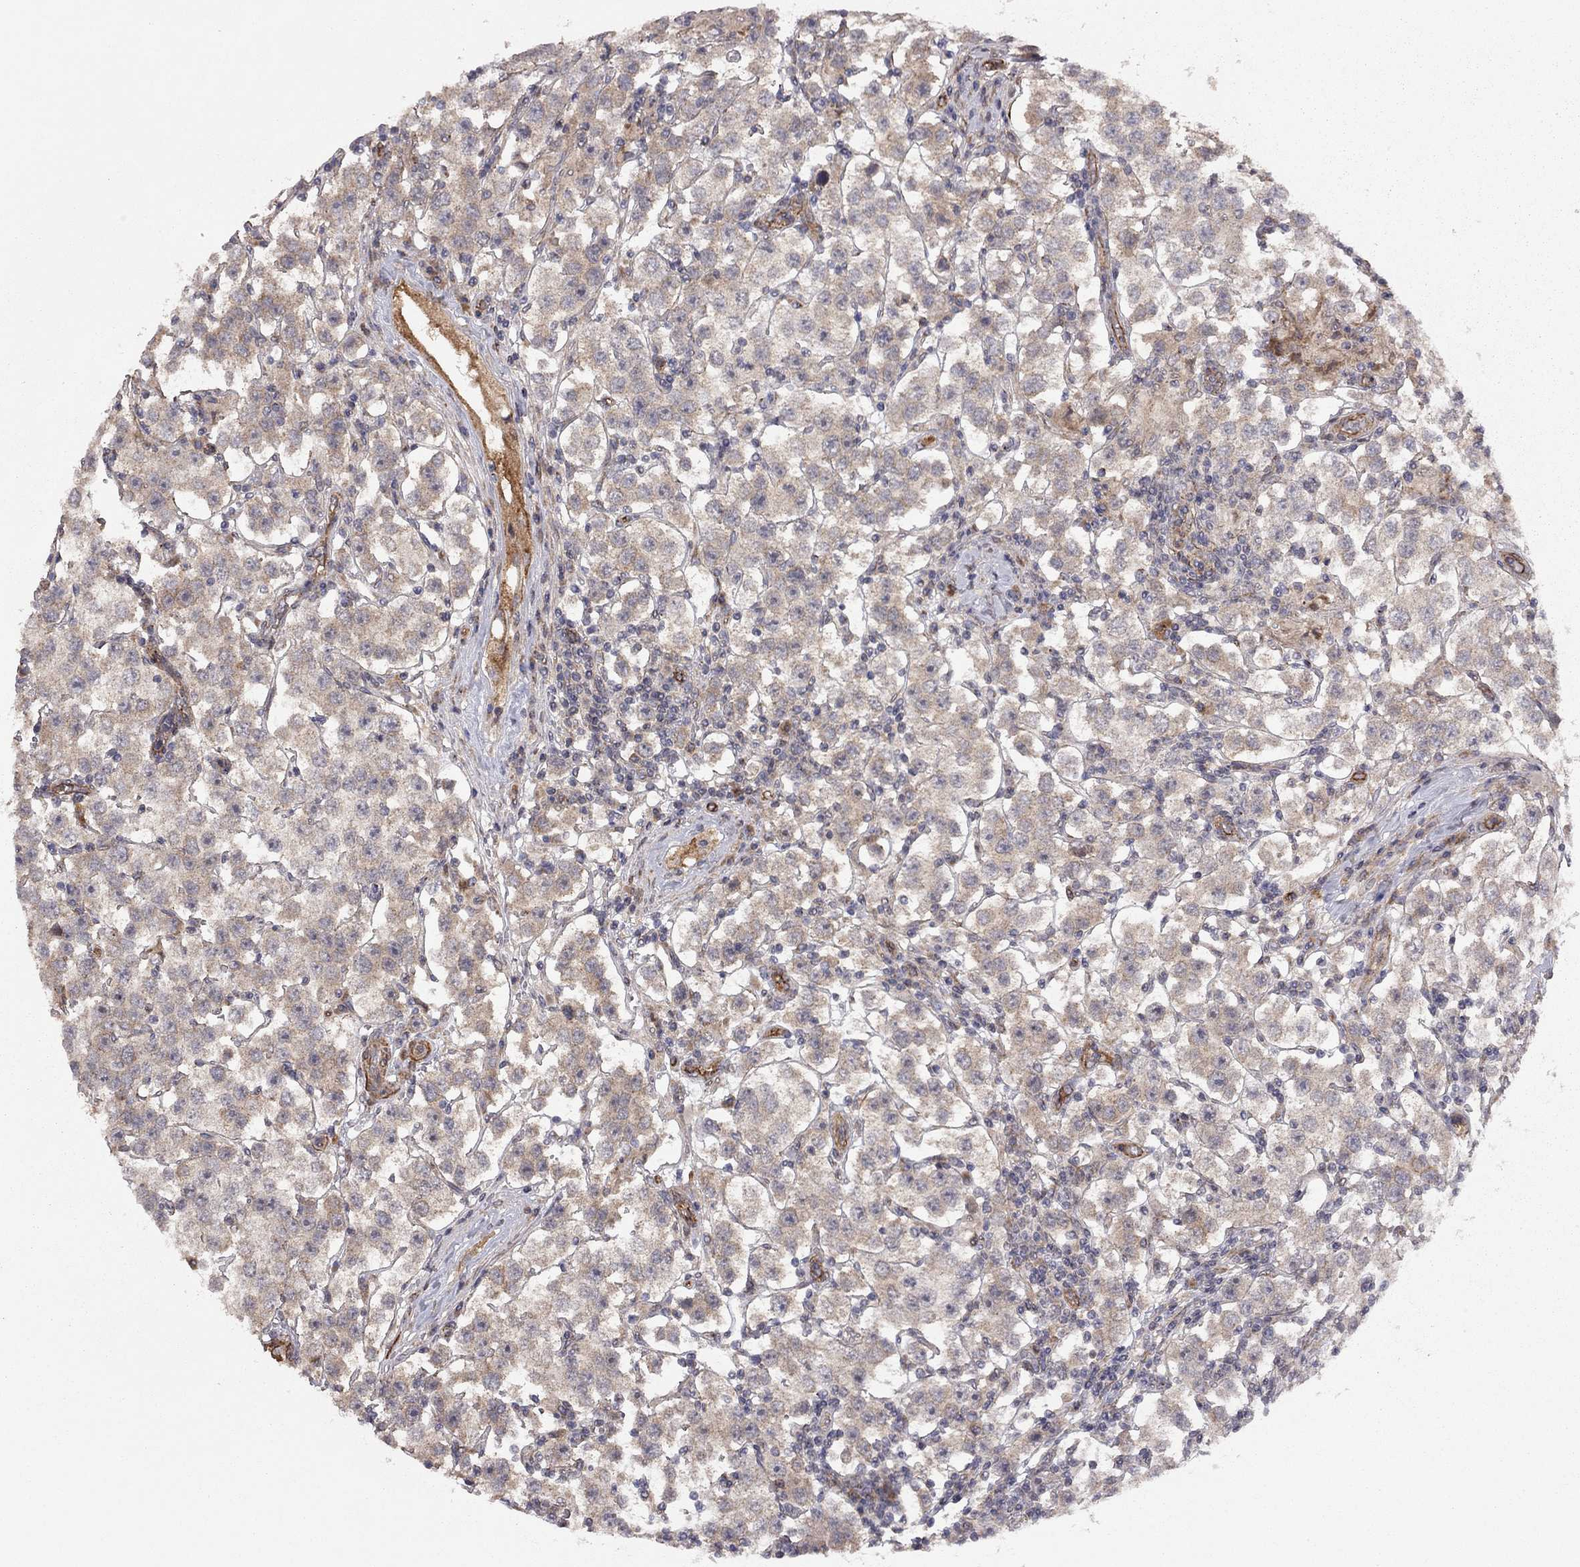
{"staining": {"intensity": "weak", "quantity": "25%-75%", "location": "cytoplasmic/membranous"}, "tissue": "testis cancer", "cell_type": "Tumor cells", "image_type": "cancer", "snomed": [{"axis": "morphology", "description": "Seminoma, NOS"}, {"axis": "topography", "description": "Testis"}], "caption": "A photomicrograph showing weak cytoplasmic/membranous positivity in approximately 25%-75% of tumor cells in seminoma (testis), as visualized by brown immunohistochemical staining.", "gene": "EXOC3L2", "patient": {"sex": "male", "age": 37}}